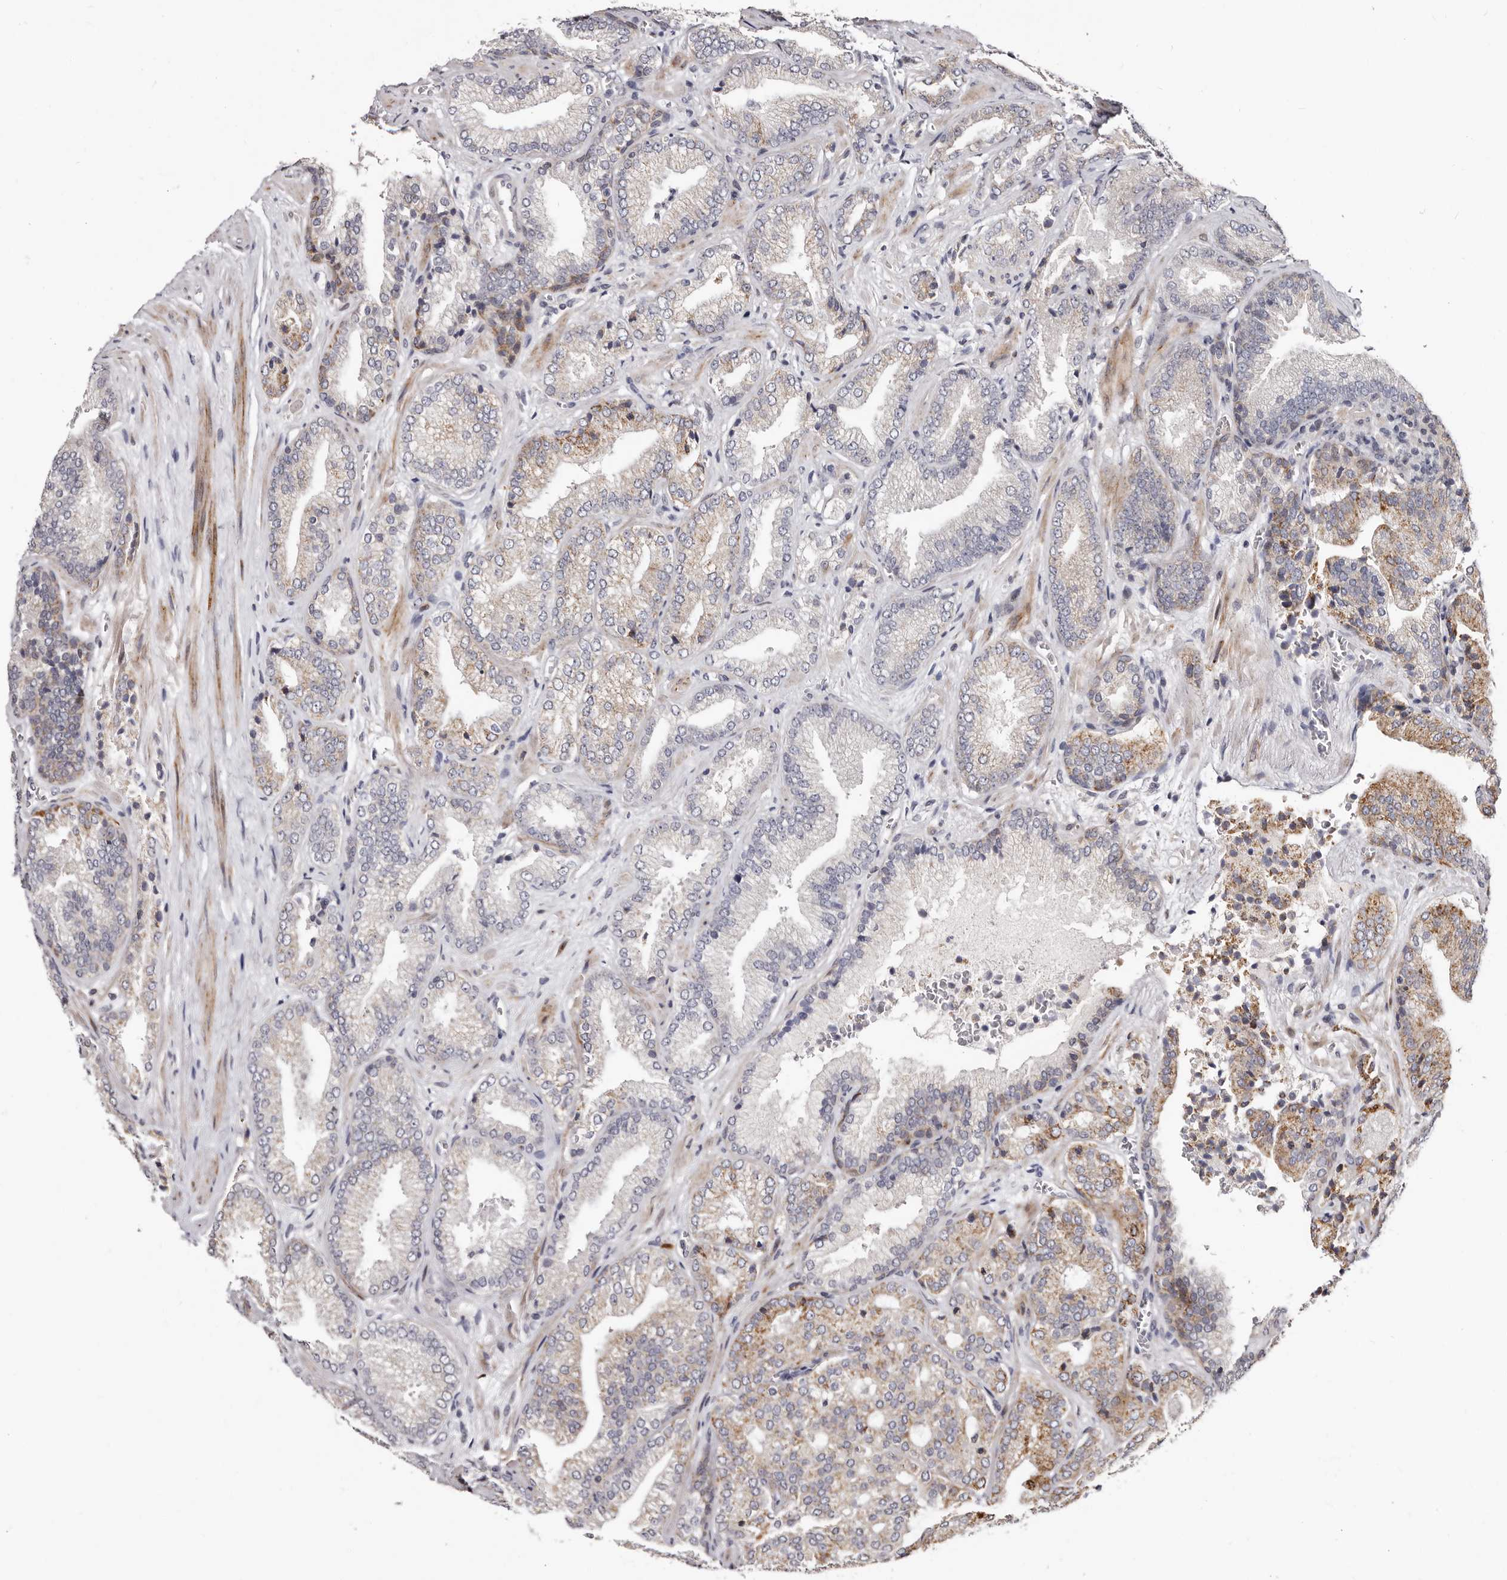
{"staining": {"intensity": "weak", "quantity": "25%-75%", "location": "cytoplasmic/membranous"}, "tissue": "prostate cancer", "cell_type": "Tumor cells", "image_type": "cancer", "snomed": [{"axis": "morphology", "description": "Adenocarcinoma, Low grade"}, {"axis": "topography", "description": "Prostate"}], "caption": "This is an image of immunohistochemistry (IHC) staining of prostate cancer (low-grade adenocarcinoma), which shows weak staining in the cytoplasmic/membranous of tumor cells.", "gene": "PHF20L1", "patient": {"sex": "male", "age": 62}}